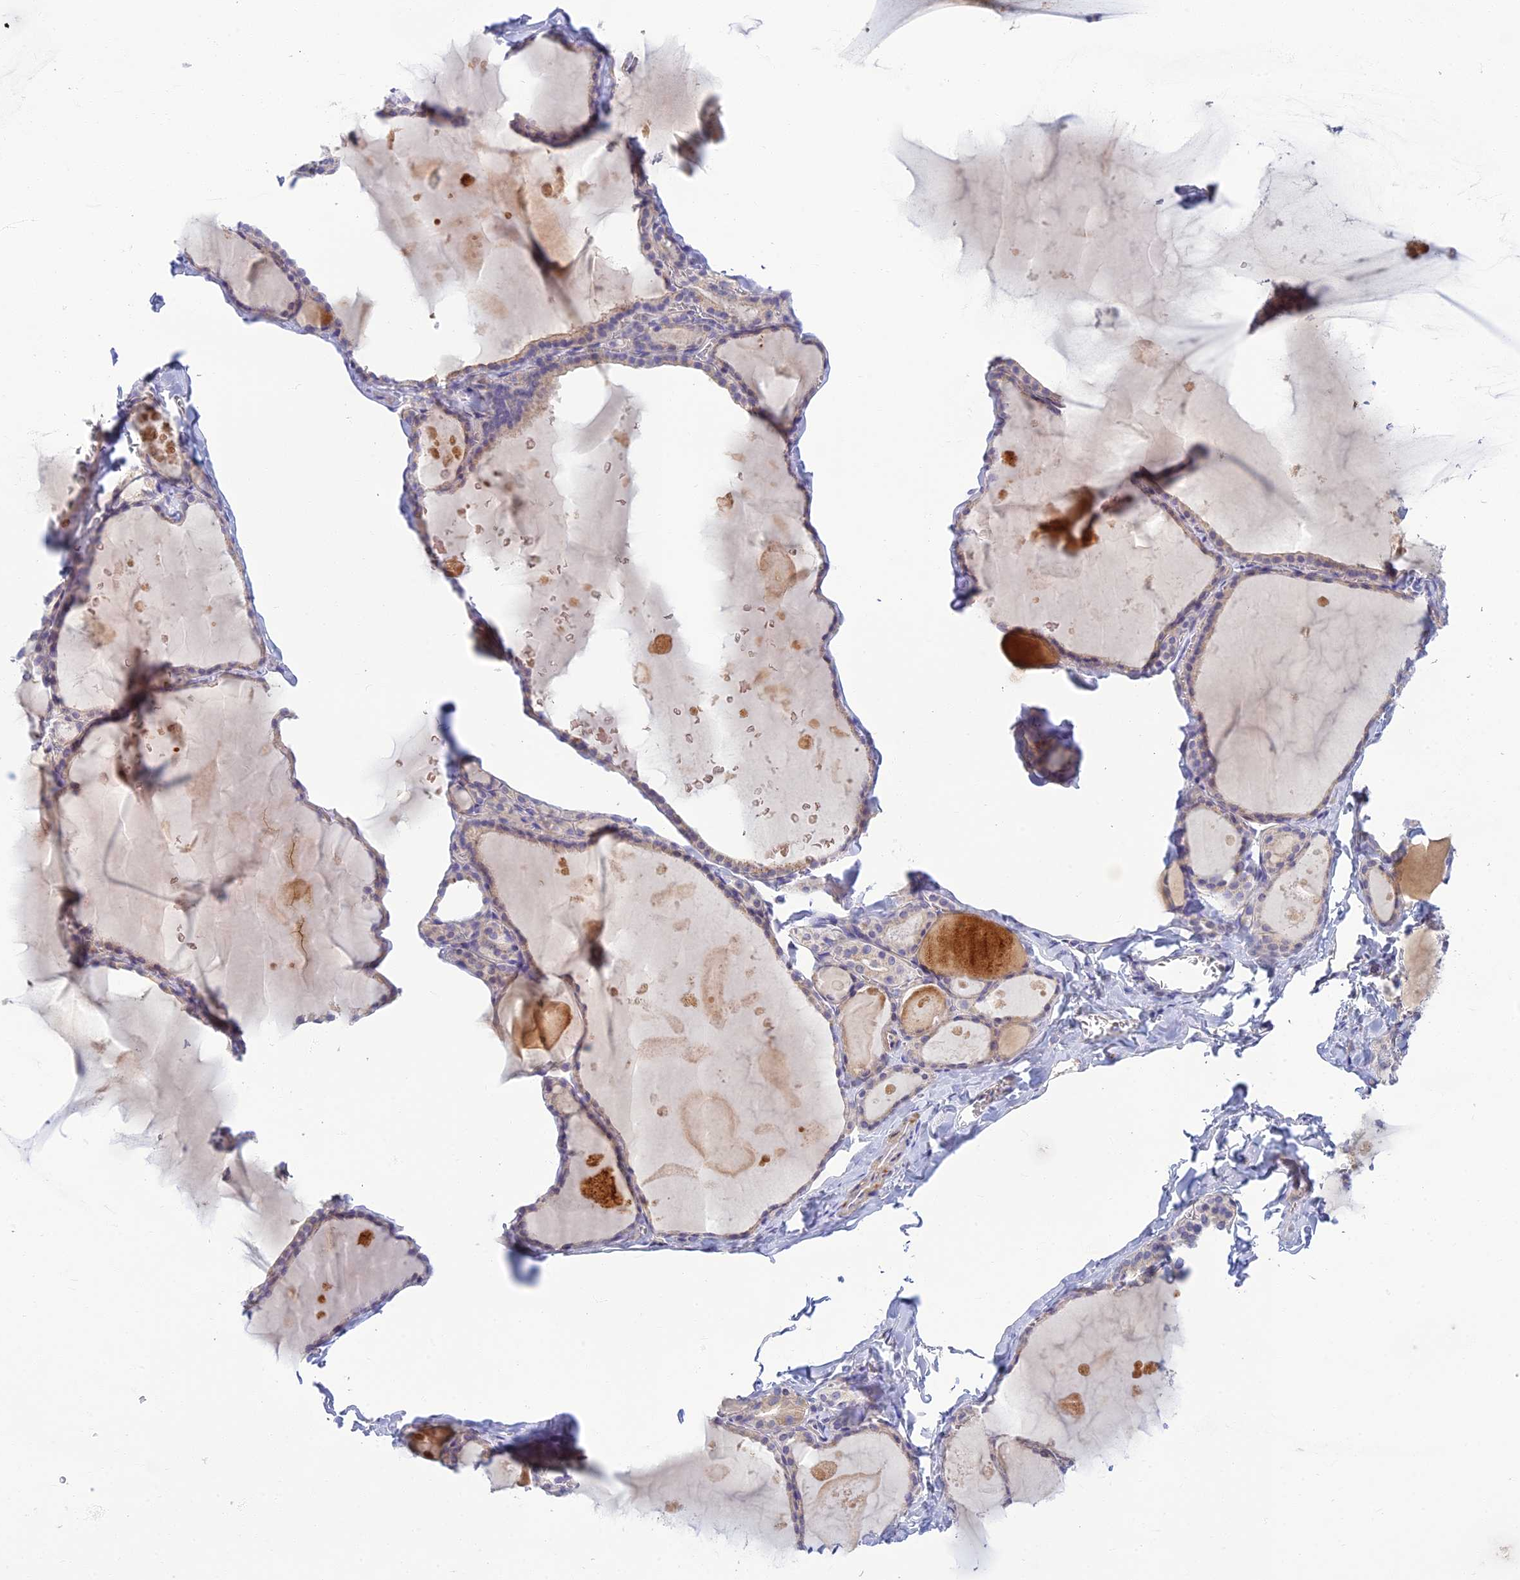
{"staining": {"intensity": "negative", "quantity": "none", "location": "none"}, "tissue": "thyroid gland", "cell_type": "Glandular cells", "image_type": "normal", "snomed": [{"axis": "morphology", "description": "Normal tissue, NOS"}, {"axis": "topography", "description": "Thyroid gland"}], "caption": "An image of human thyroid gland is negative for staining in glandular cells.", "gene": "CLIP4", "patient": {"sex": "male", "age": 56}}